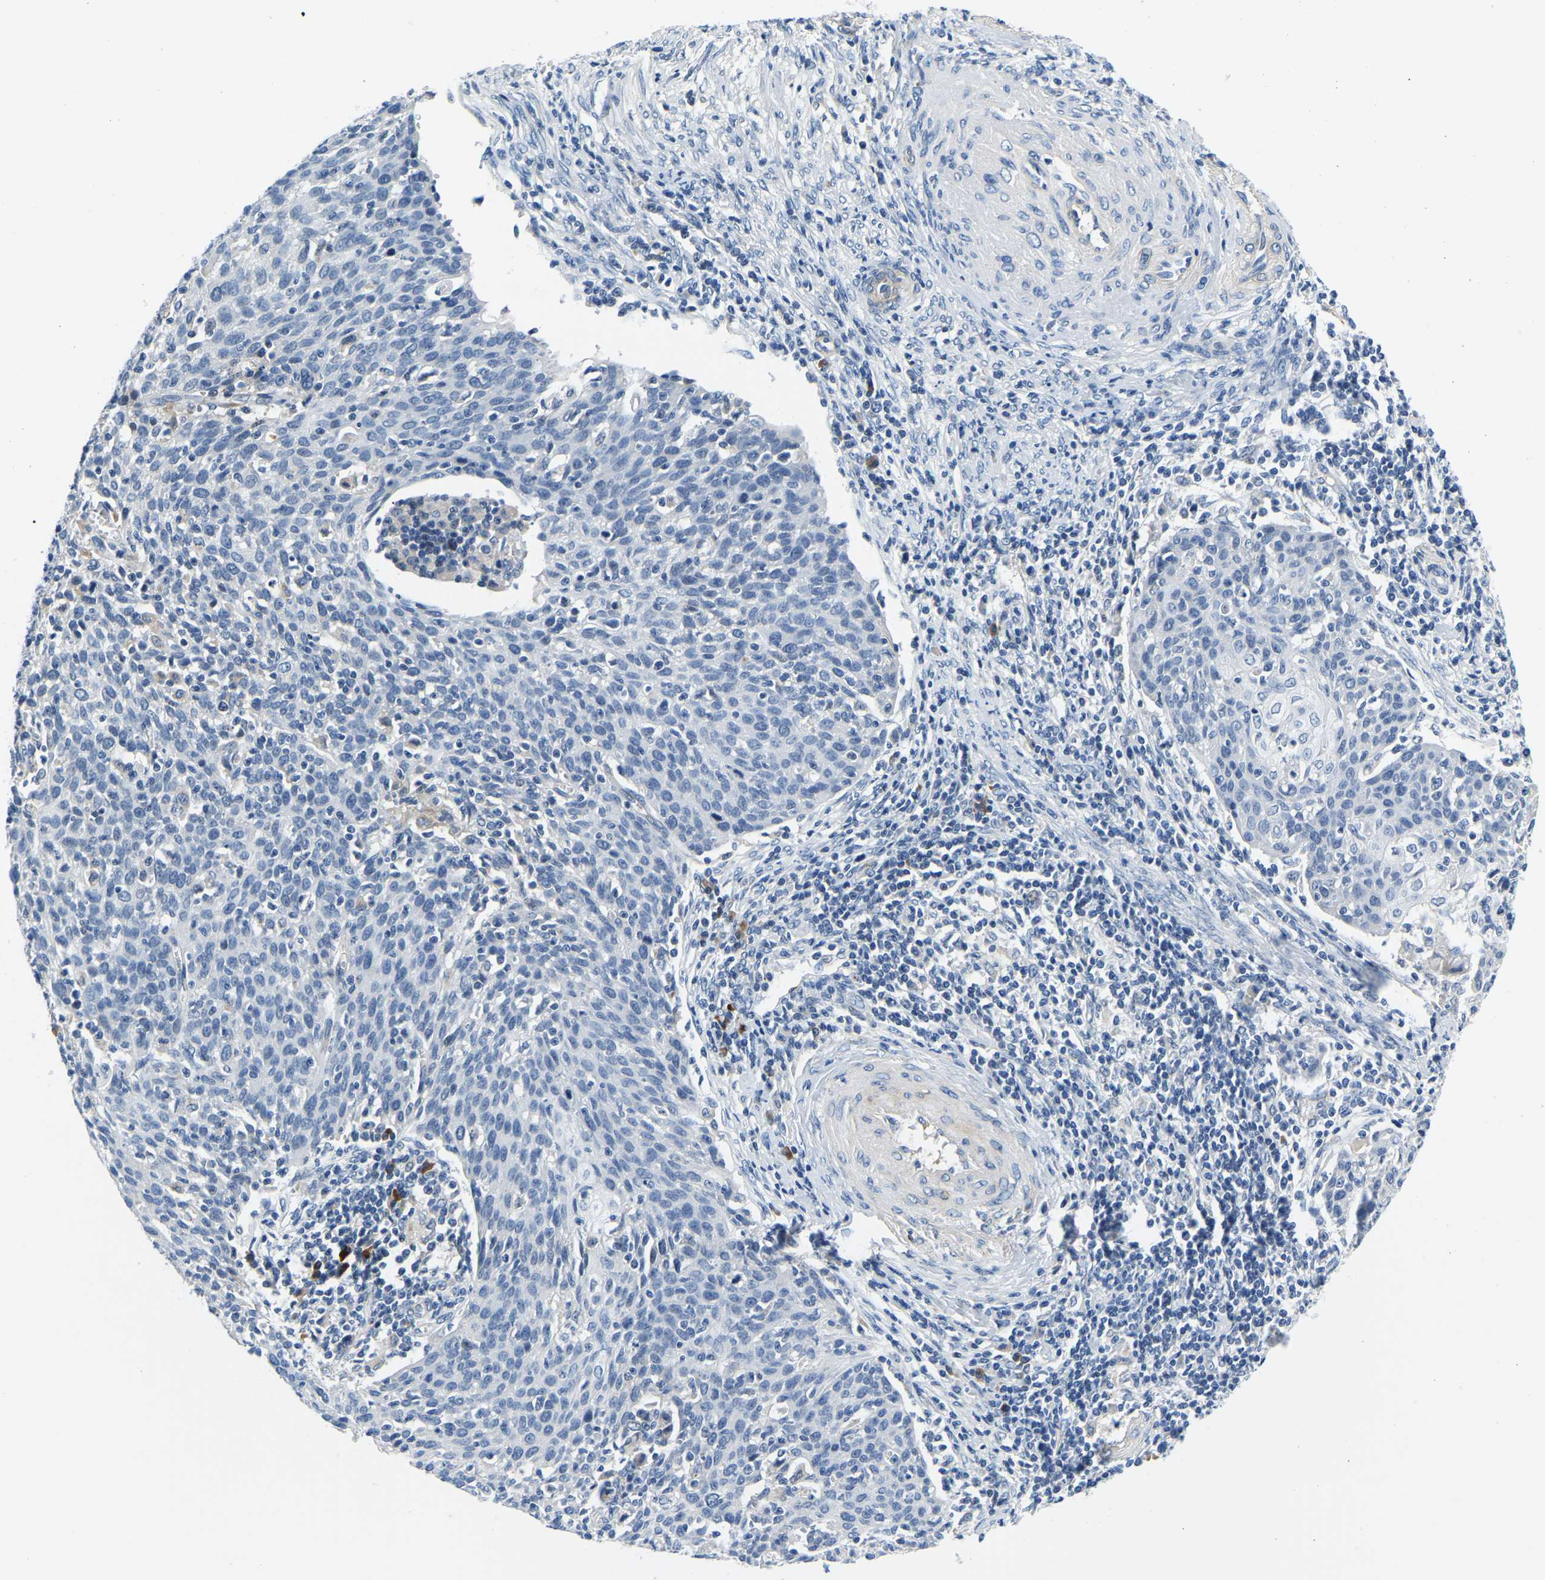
{"staining": {"intensity": "negative", "quantity": "none", "location": "none"}, "tissue": "cervical cancer", "cell_type": "Tumor cells", "image_type": "cancer", "snomed": [{"axis": "morphology", "description": "Squamous cell carcinoma, NOS"}, {"axis": "topography", "description": "Cervix"}], "caption": "IHC photomicrograph of cervical cancer (squamous cell carcinoma) stained for a protein (brown), which reveals no positivity in tumor cells.", "gene": "LIAS", "patient": {"sex": "female", "age": 38}}